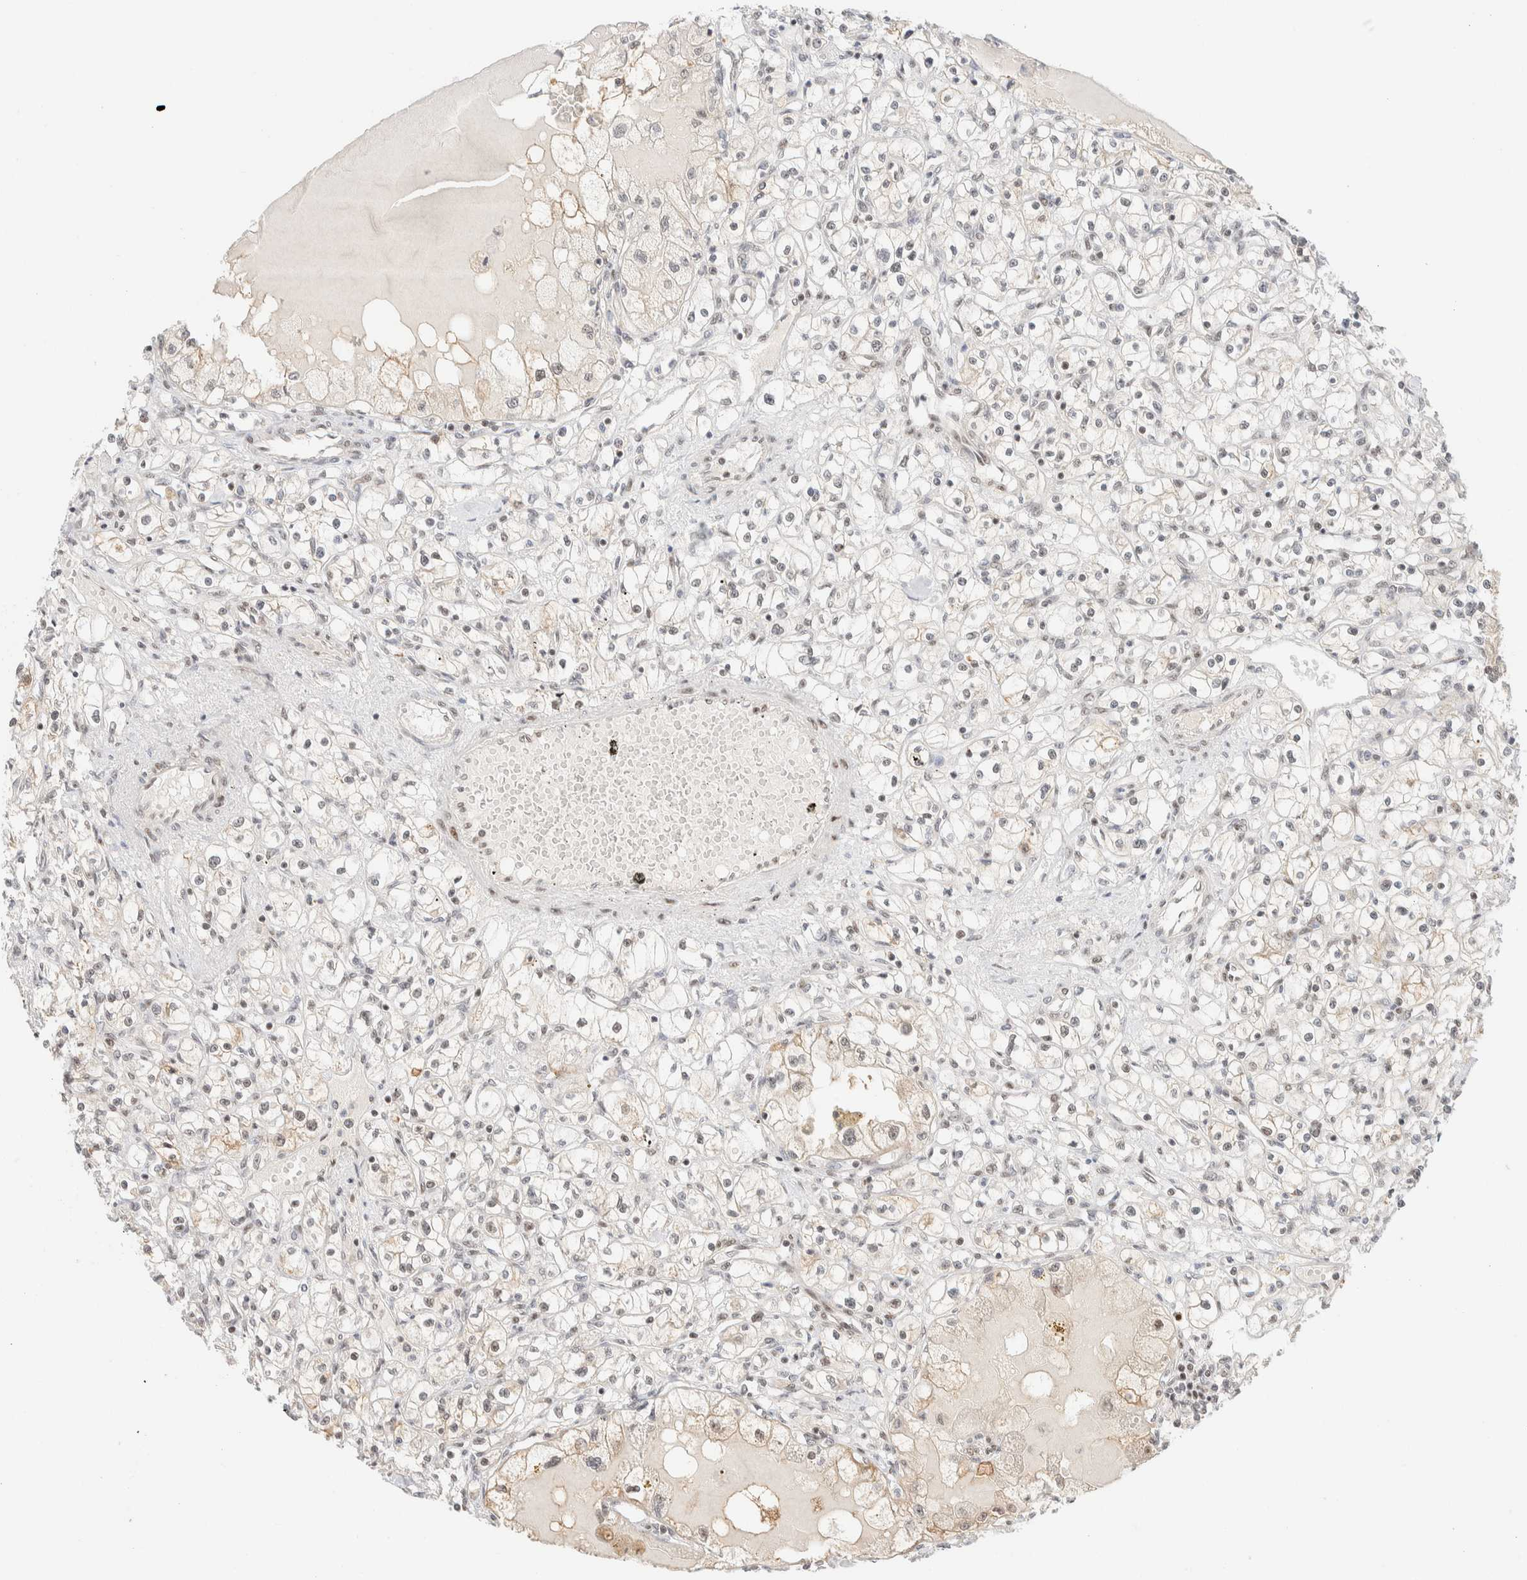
{"staining": {"intensity": "weak", "quantity": "25%-75%", "location": "cytoplasmic/membranous"}, "tissue": "renal cancer", "cell_type": "Tumor cells", "image_type": "cancer", "snomed": [{"axis": "morphology", "description": "Adenocarcinoma, NOS"}, {"axis": "topography", "description": "Kidney"}], "caption": "DAB immunohistochemical staining of adenocarcinoma (renal) exhibits weak cytoplasmic/membranous protein expression in about 25%-75% of tumor cells. The protein is shown in brown color, while the nuclei are stained blue.", "gene": "PYGO2", "patient": {"sex": "male", "age": 56}}